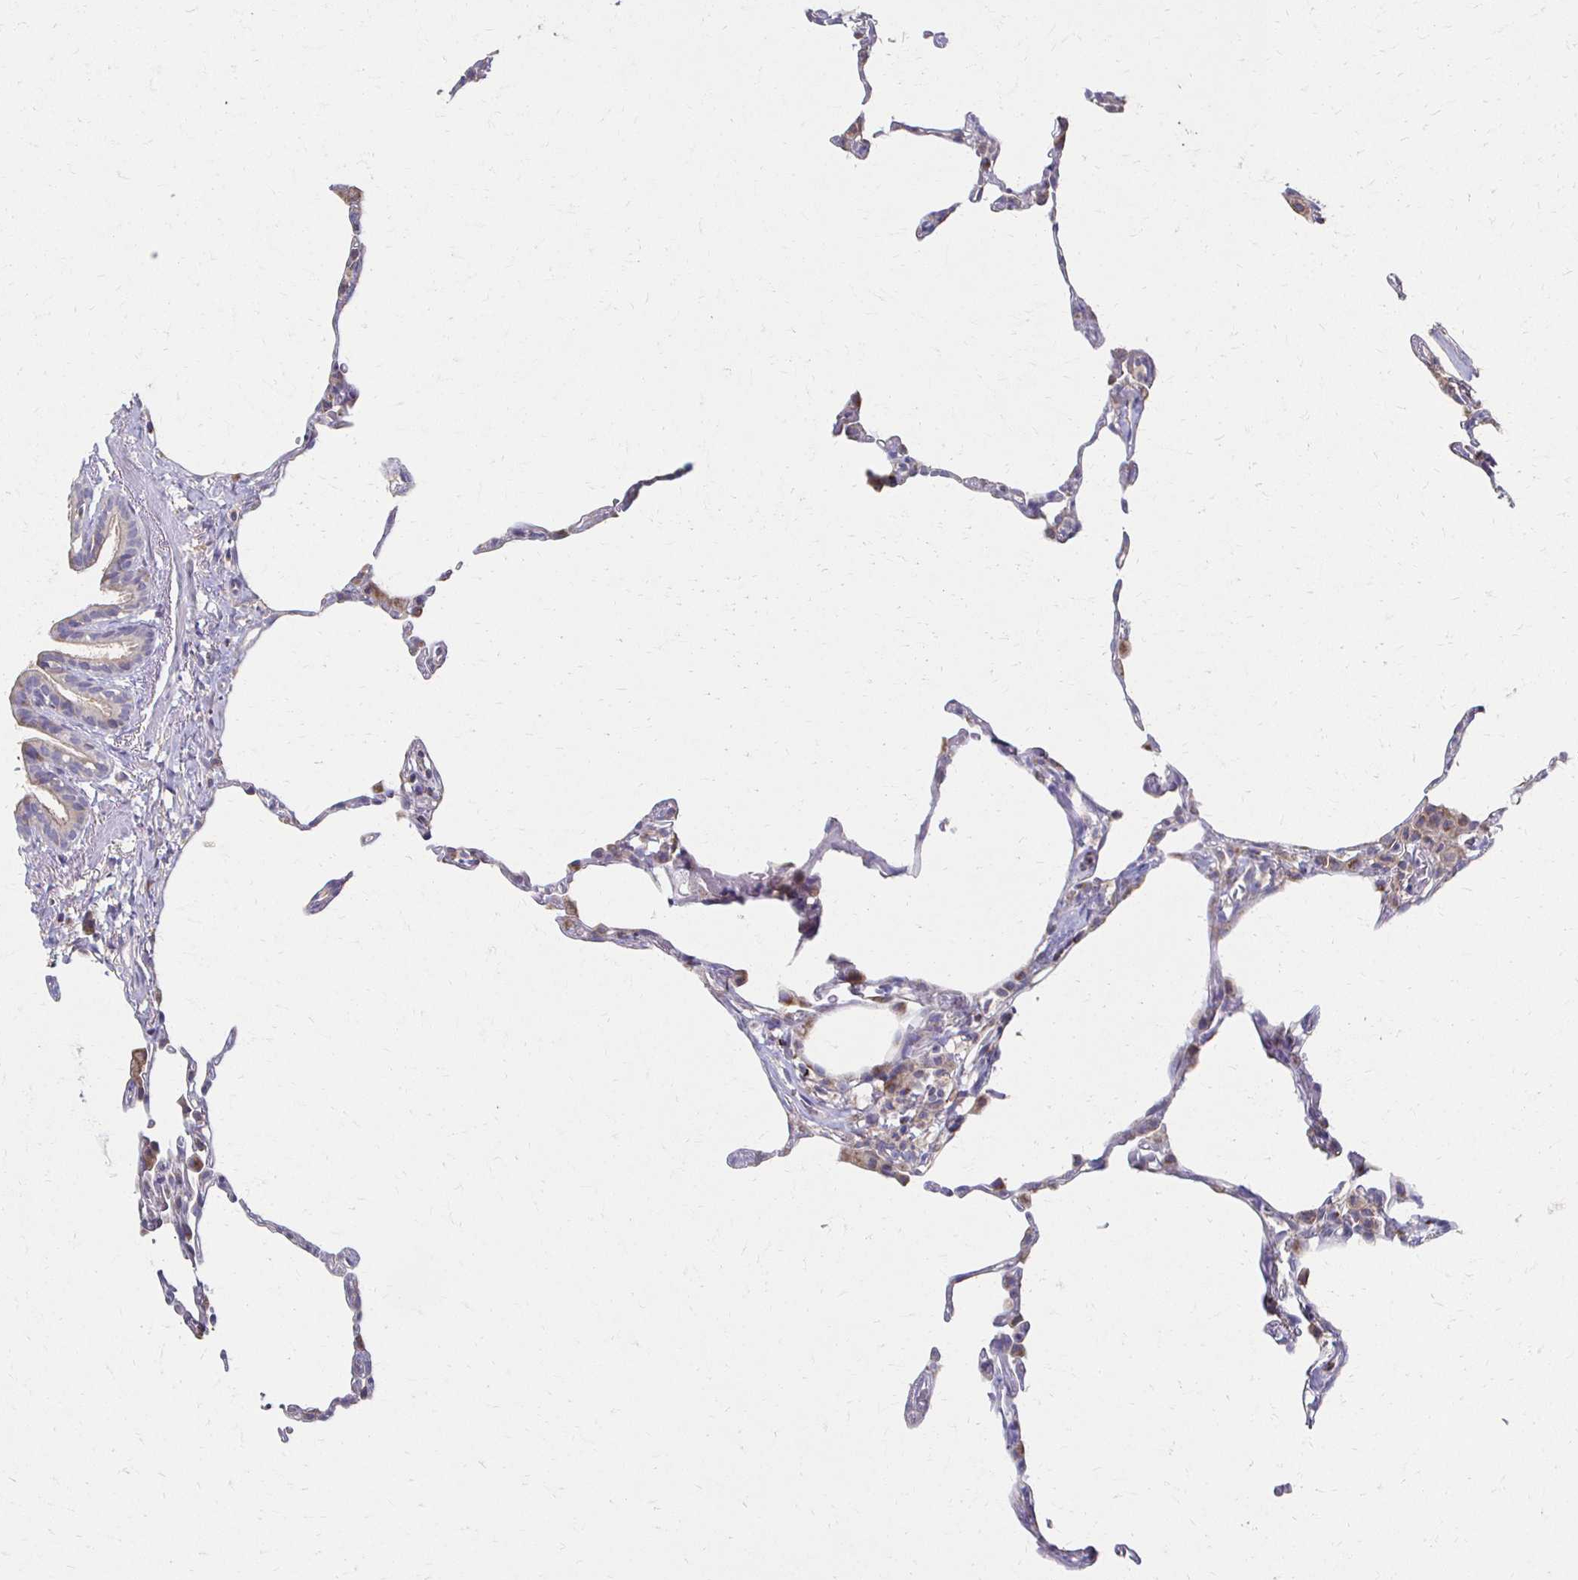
{"staining": {"intensity": "weak", "quantity": "<25%", "location": "cytoplasmic/membranous"}, "tissue": "lung", "cell_type": "Alveolar cells", "image_type": "normal", "snomed": [{"axis": "morphology", "description": "Normal tissue, NOS"}, {"axis": "topography", "description": "Lung"}], "caption": "Human lung stained for a protein using immunohistochemistry (IHC) reveals no positivity in alveolar cells.", "gene": "CX3CR1", "patient": {"sex": "female", "age": 57}}